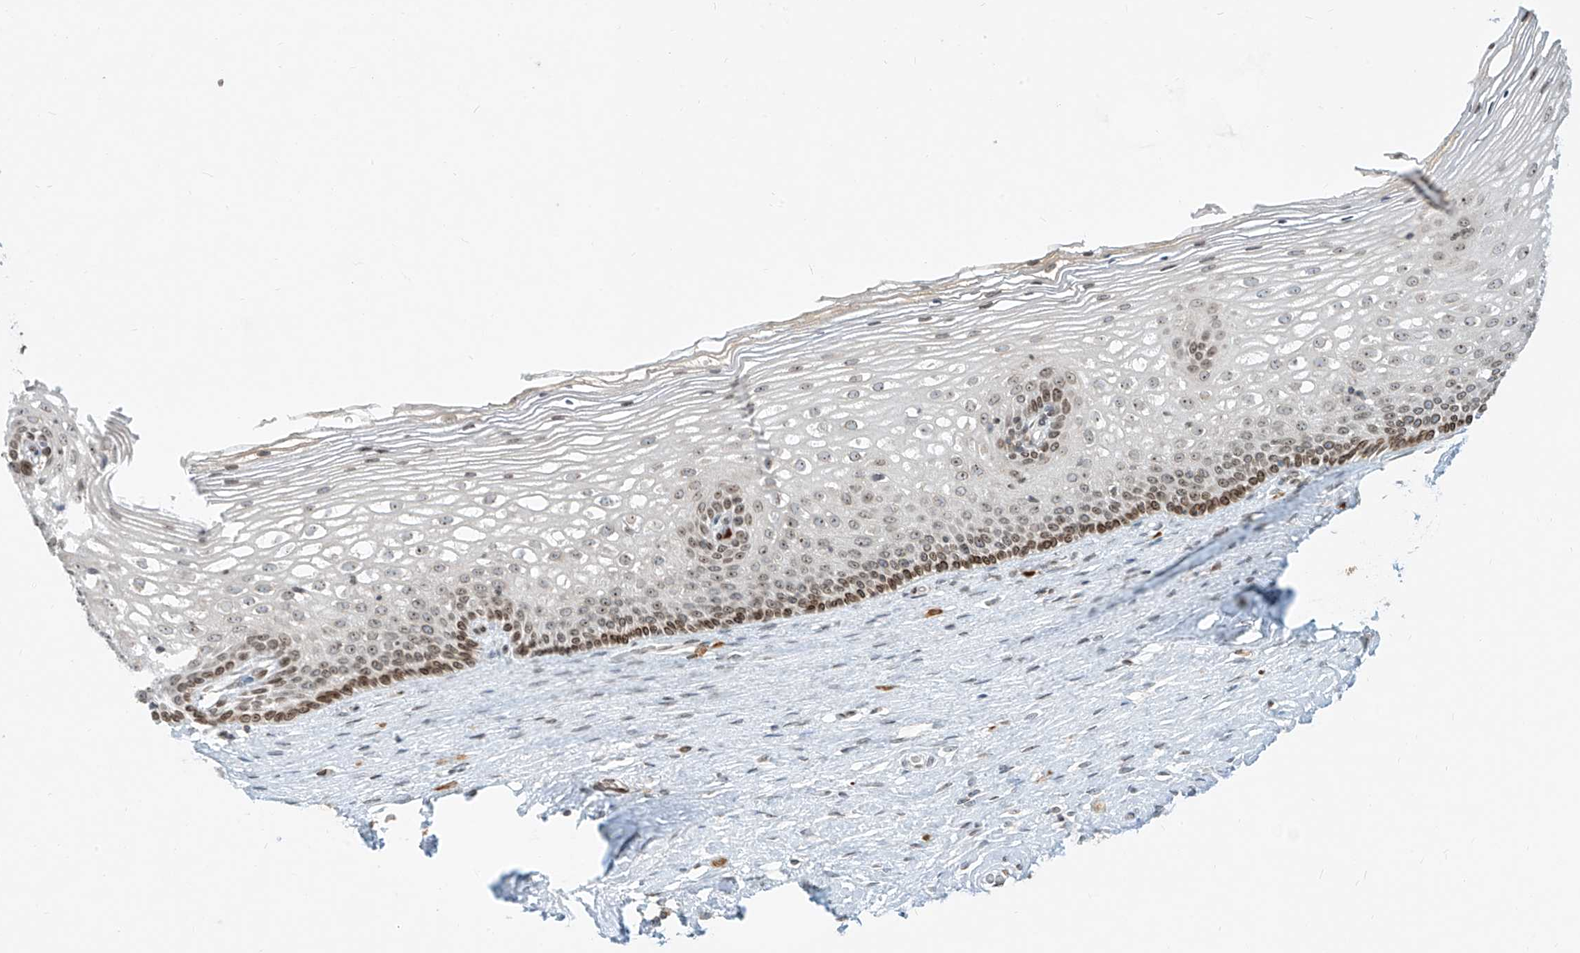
{"staining": {"intensity": "moderate", "quantity": ">75%", "location": "nuclear"}, "tissue": "cervix", "cell_type": "Glandular cells", "image_type": "normal", "snomed": [{"axis": "morphology", "description": "Normal tissue, NOS"}, {"axis": "topography", "description": "Cervix"}], "caption": "Moderate nuclear expression for a protein is identified in about >75% of glandular cells of unremarkable cervix using IHC.", "gene": "SAMD15", "patient": {"sex": "female", "age": 33}}